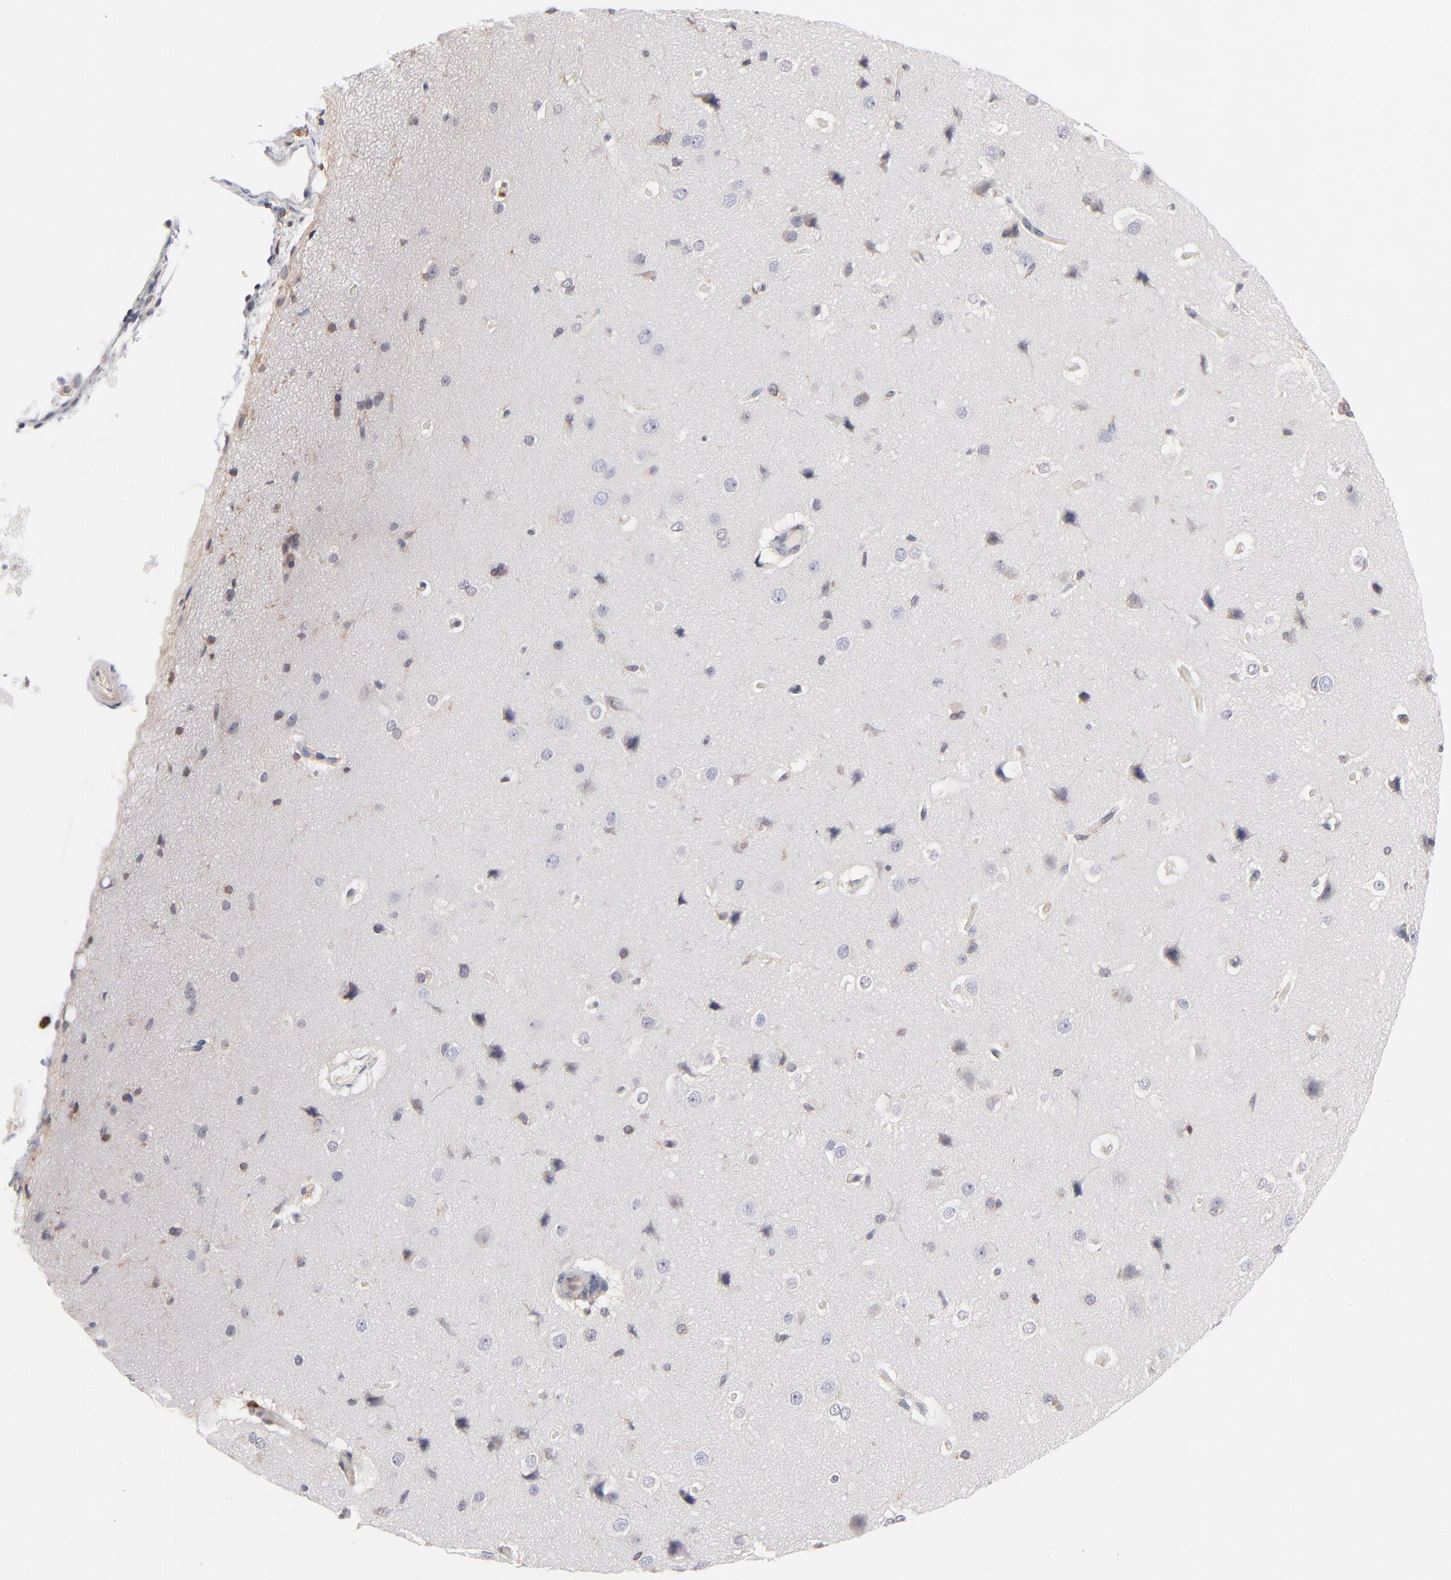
{"staining": {"intensity": "weak", "quantity": "<25%", "location": "cytoplasmic/membranous"}, "tissue": "cerebral cortex", "cell_type": "Endothelial cells", "image_type": "normal", "snomed": [{"axis": "morphology", "description": "Normal tissue, NOS"}, {"axis": "topography", "description": "Cerebral cortex"}], "caption": "High power microscopy photomicrograph of an immunohistochemistry (IHC) histopathology image of benign cerebral cortex, revealing no significant positivity in endothelial cells.", "gene": "WIPF1", "patient": {"sex": "female", "age": 45}}